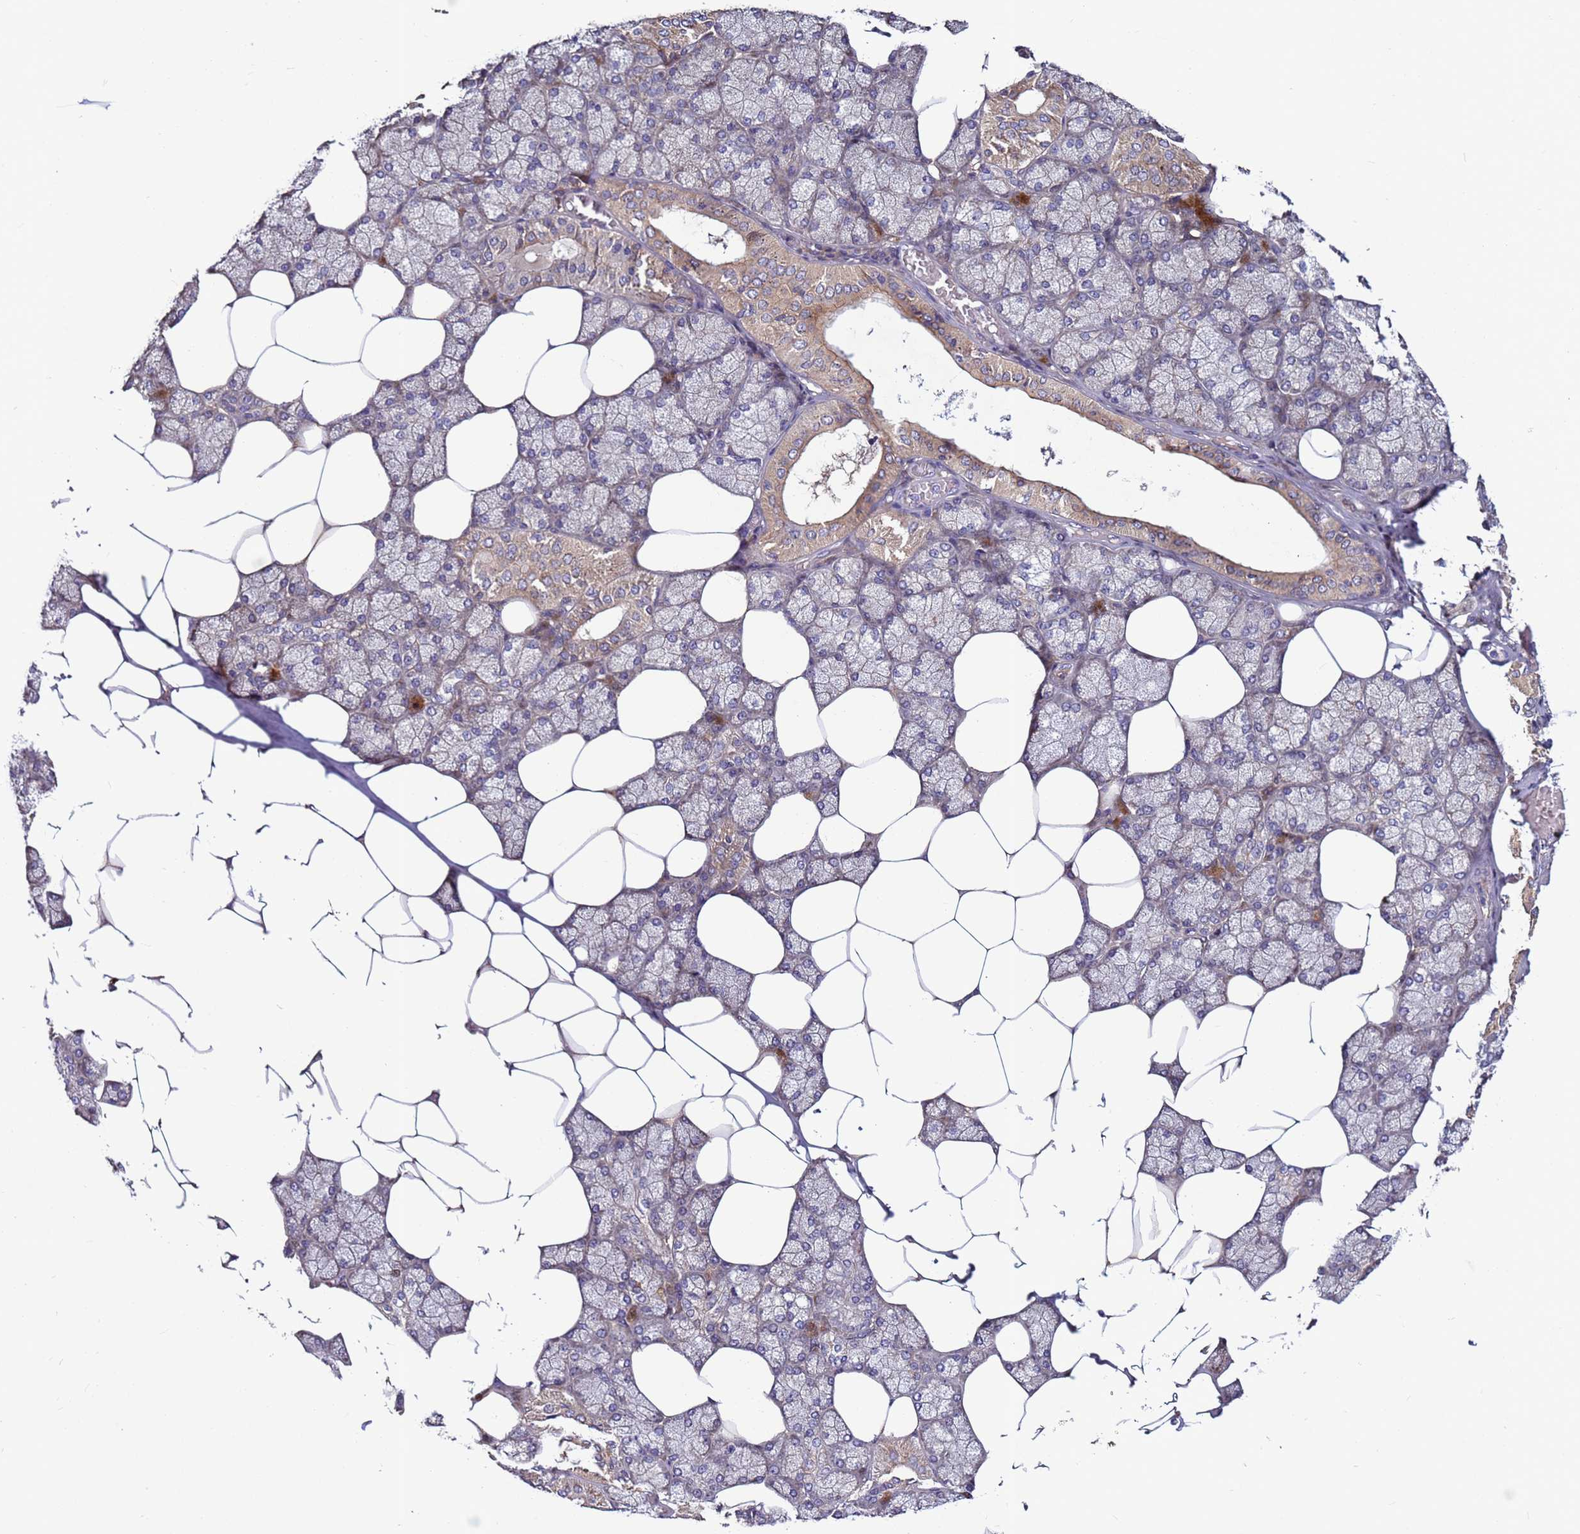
{"staining": {"intensity": "moderate", "quantity": "<25%", "location": "cytoplasmic/membranous"}, "tissue": "salivary gland", "cell_type": "Glandular cells", "image_type": "normal", "snomed": [{"axis": "morphology", "description": "Normal tissue, NOS"}, {"axis": "topography", "description": "Salivary gland"}], "caption": "A brown stain shows moderate cytoplasmic/membranous expression of a protein in glandular cells of normal human salivary gland.", "gene": "C8G", "patient": {"sex": "male", "age": 62}}